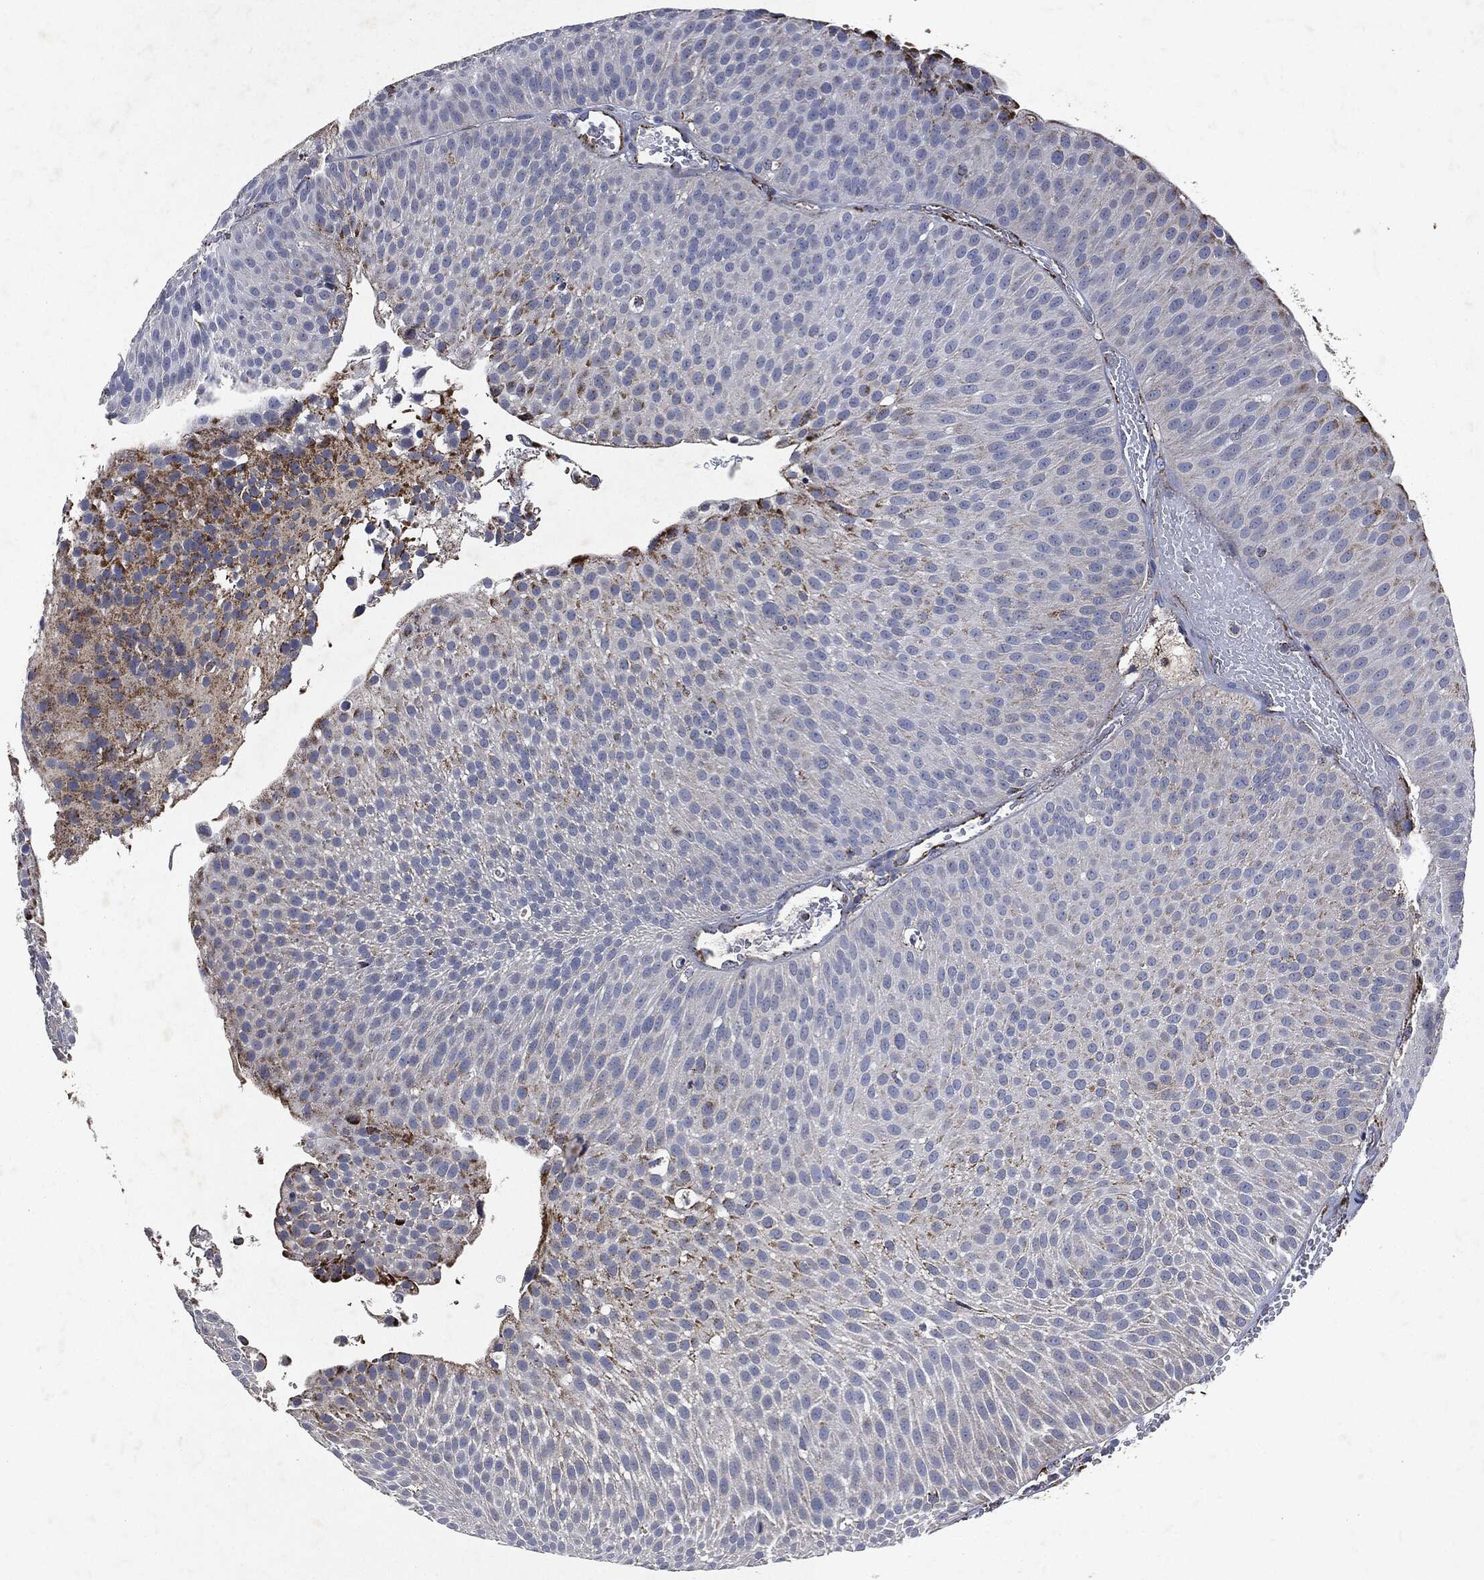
{"staining": {"intensity": "strong", "quantity": "<25%", "location": "cytoplasmic/membranous"}, "tissue": "urothelial cancer", "cell_type": "Tumor cells", "image_type": "cancer", "snomed": [{"axis": "morphology", "description": "Urothelial carcinoma, Low grade"}, {"axis": "topography", "description": "Urinary bladder"}], "caption": "The image demonstrates immunohistochemical staining of urothelial cancer. There is strong cytoplasmic/membranous staining is present in approximately <25% of tumor cells.", "gene": "RYK", "patient": {"sex": "male", "age": 65}}